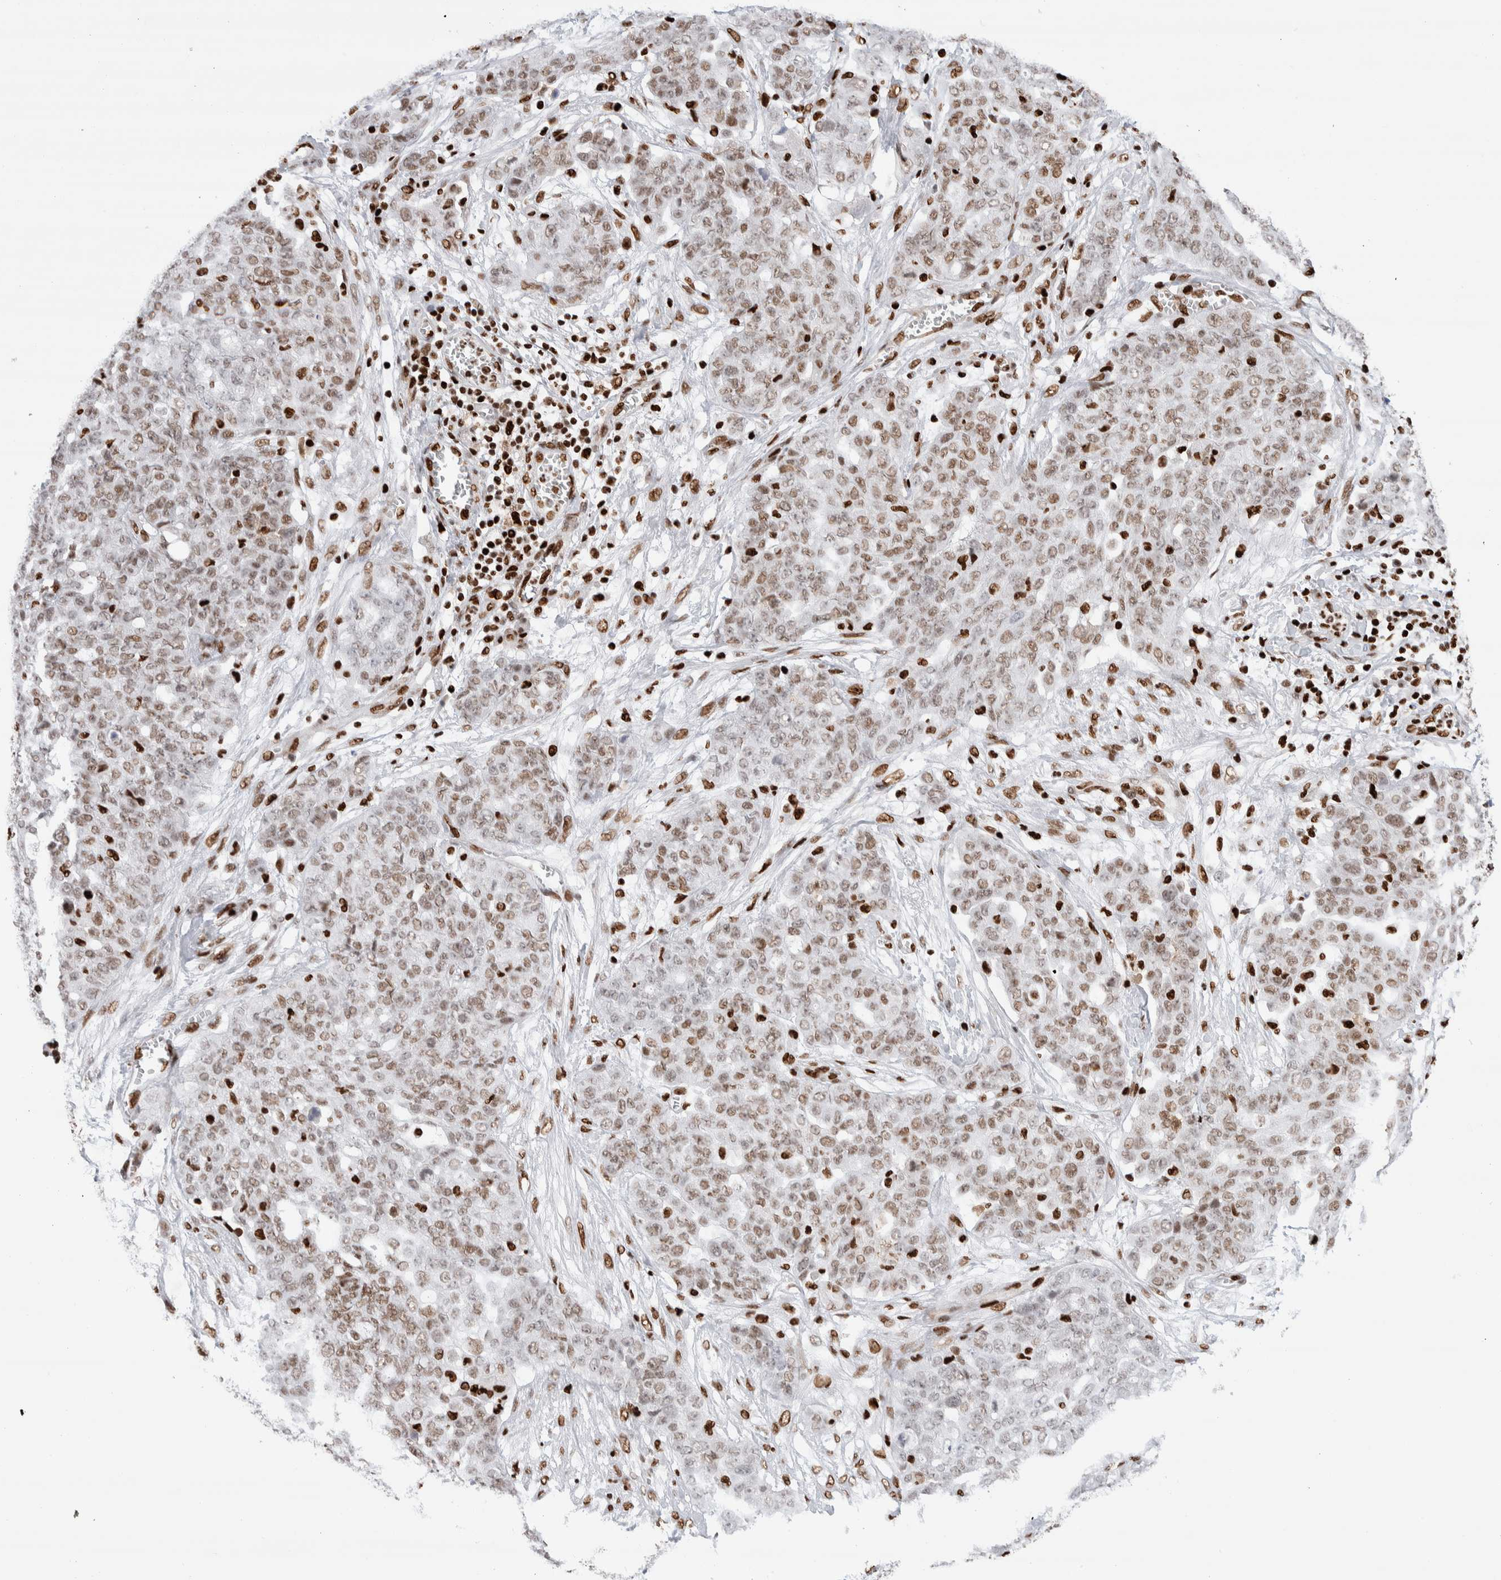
{"staining": {"intensity": "moderate", "quantity": ">75%", "location": "nuclear"}, "tissue": "ovarian cancer", "cell_type": "Tumor cells", "image_type": "cancer", "snomed": [{"axis": "morphology", "description": "Cystadenocarcinoma, serous, NOS"}, {"axis": "topography", "description": "Soft tissue"}, {"axis": "topography", "description": "Ovary"}], "caption": "Immunohistochemistry (IHC) photomicrograph of neoplastic tissue: ovarian serous cystadenocarcinoma stained using IHC demonstrates medium levels of moderate protein expression localized specifically in the nuclear of tumor cells, appearing as a nuclear brown color.", "gene": "RNASEK-C17orf49", "patient": {"sex": "female", "age": 57}}